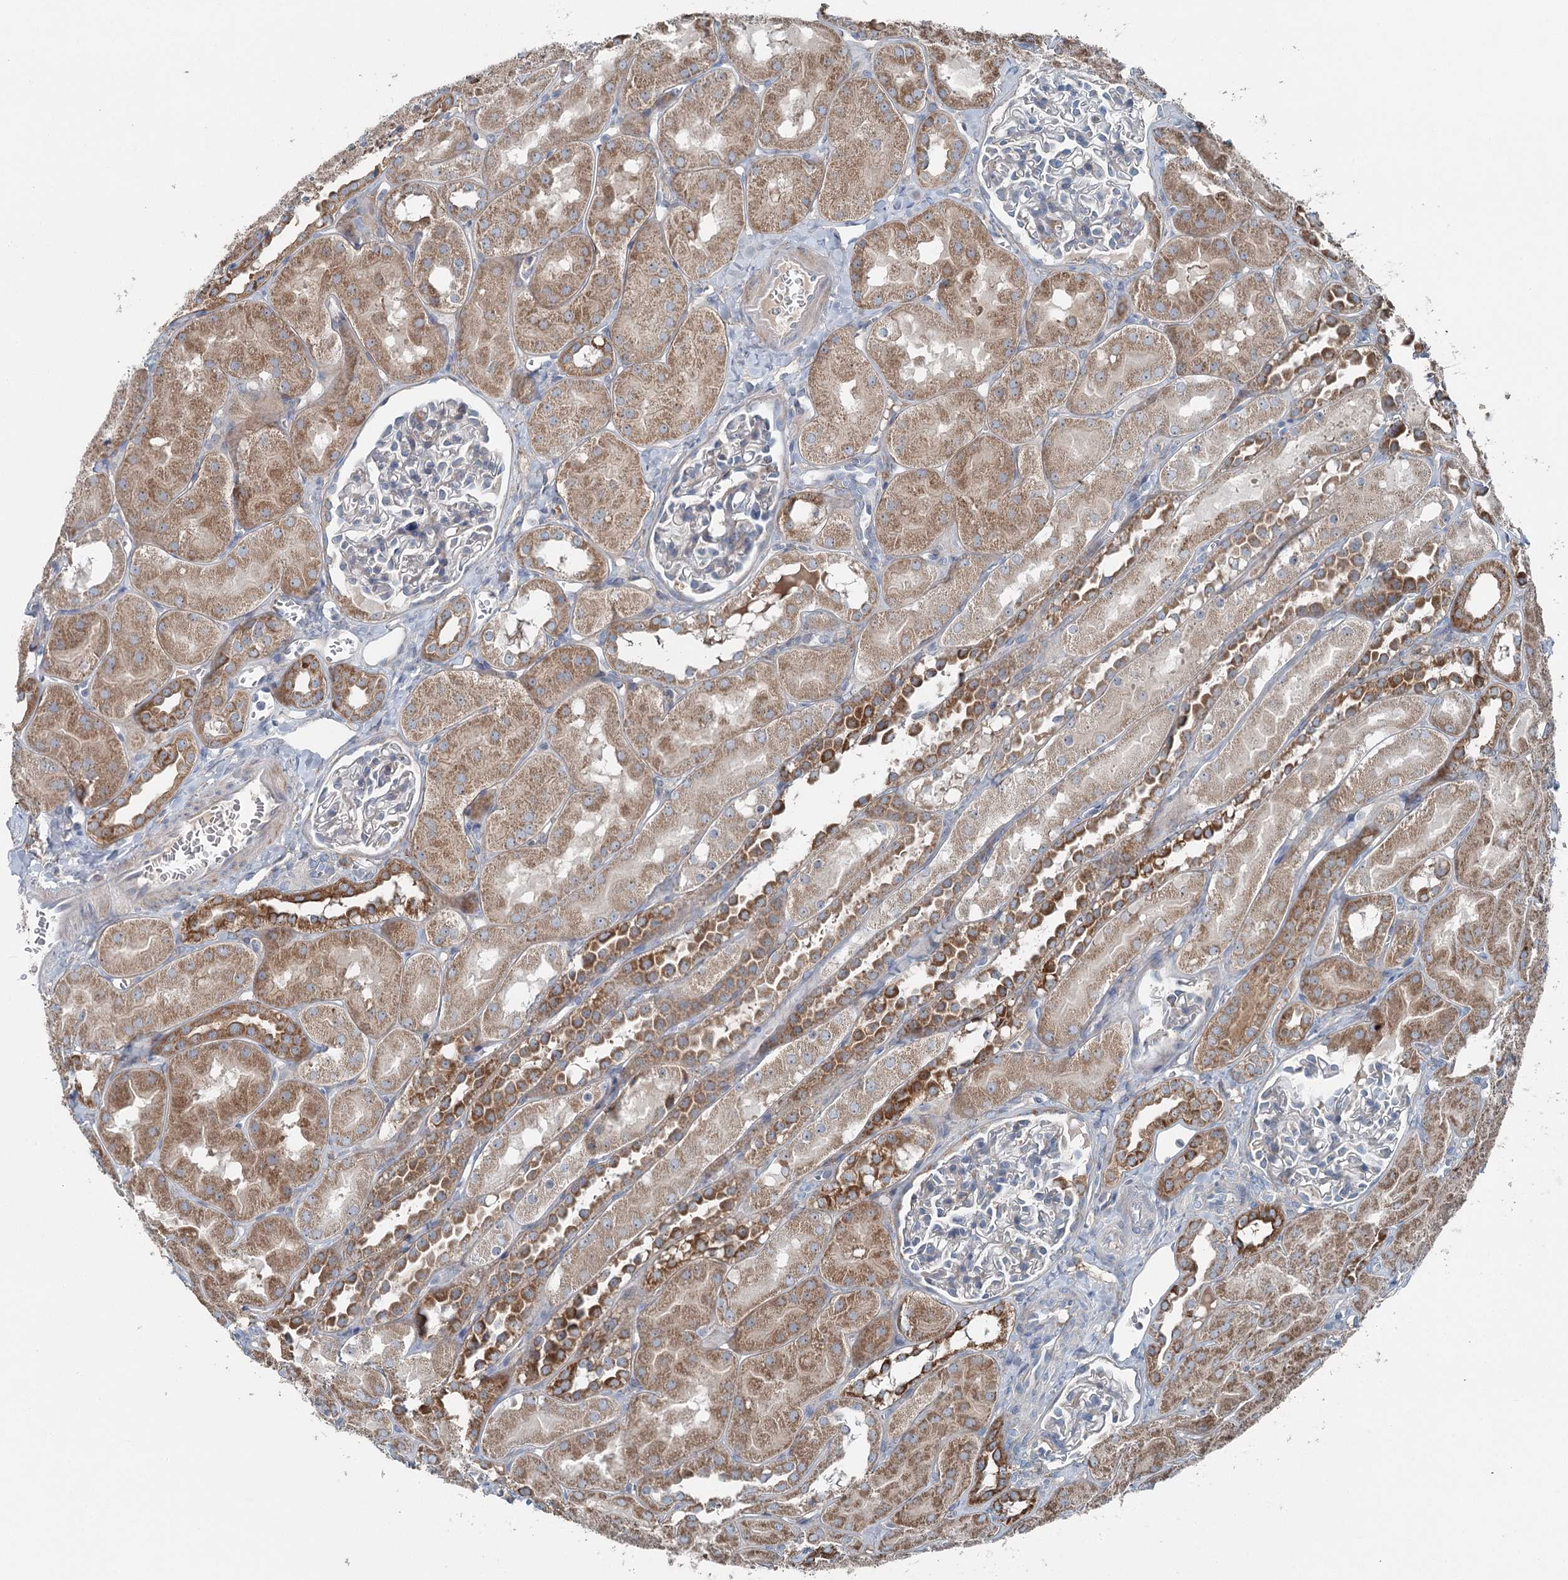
{"staining": {"intensity": "negative", "quantity": "none", "location": "none"}, "tissue": "kidney", "cell_type": "Cells in glomeruli", "image_type": "normal", "snomed": [{"axis": "morphology", "description": "Normal tissue, NOS"}, {"axis": "topography", "description": "Kidney"}, {"axis": "topography", "description": "Urinary bladder"}], "caption": "Human kidney stained for a protein using immunohistochemistry demonstrates no positivity in cells in glomeruli.", "gene": "CHCHD5", "patient": {"sex": "male", "age": 16}}